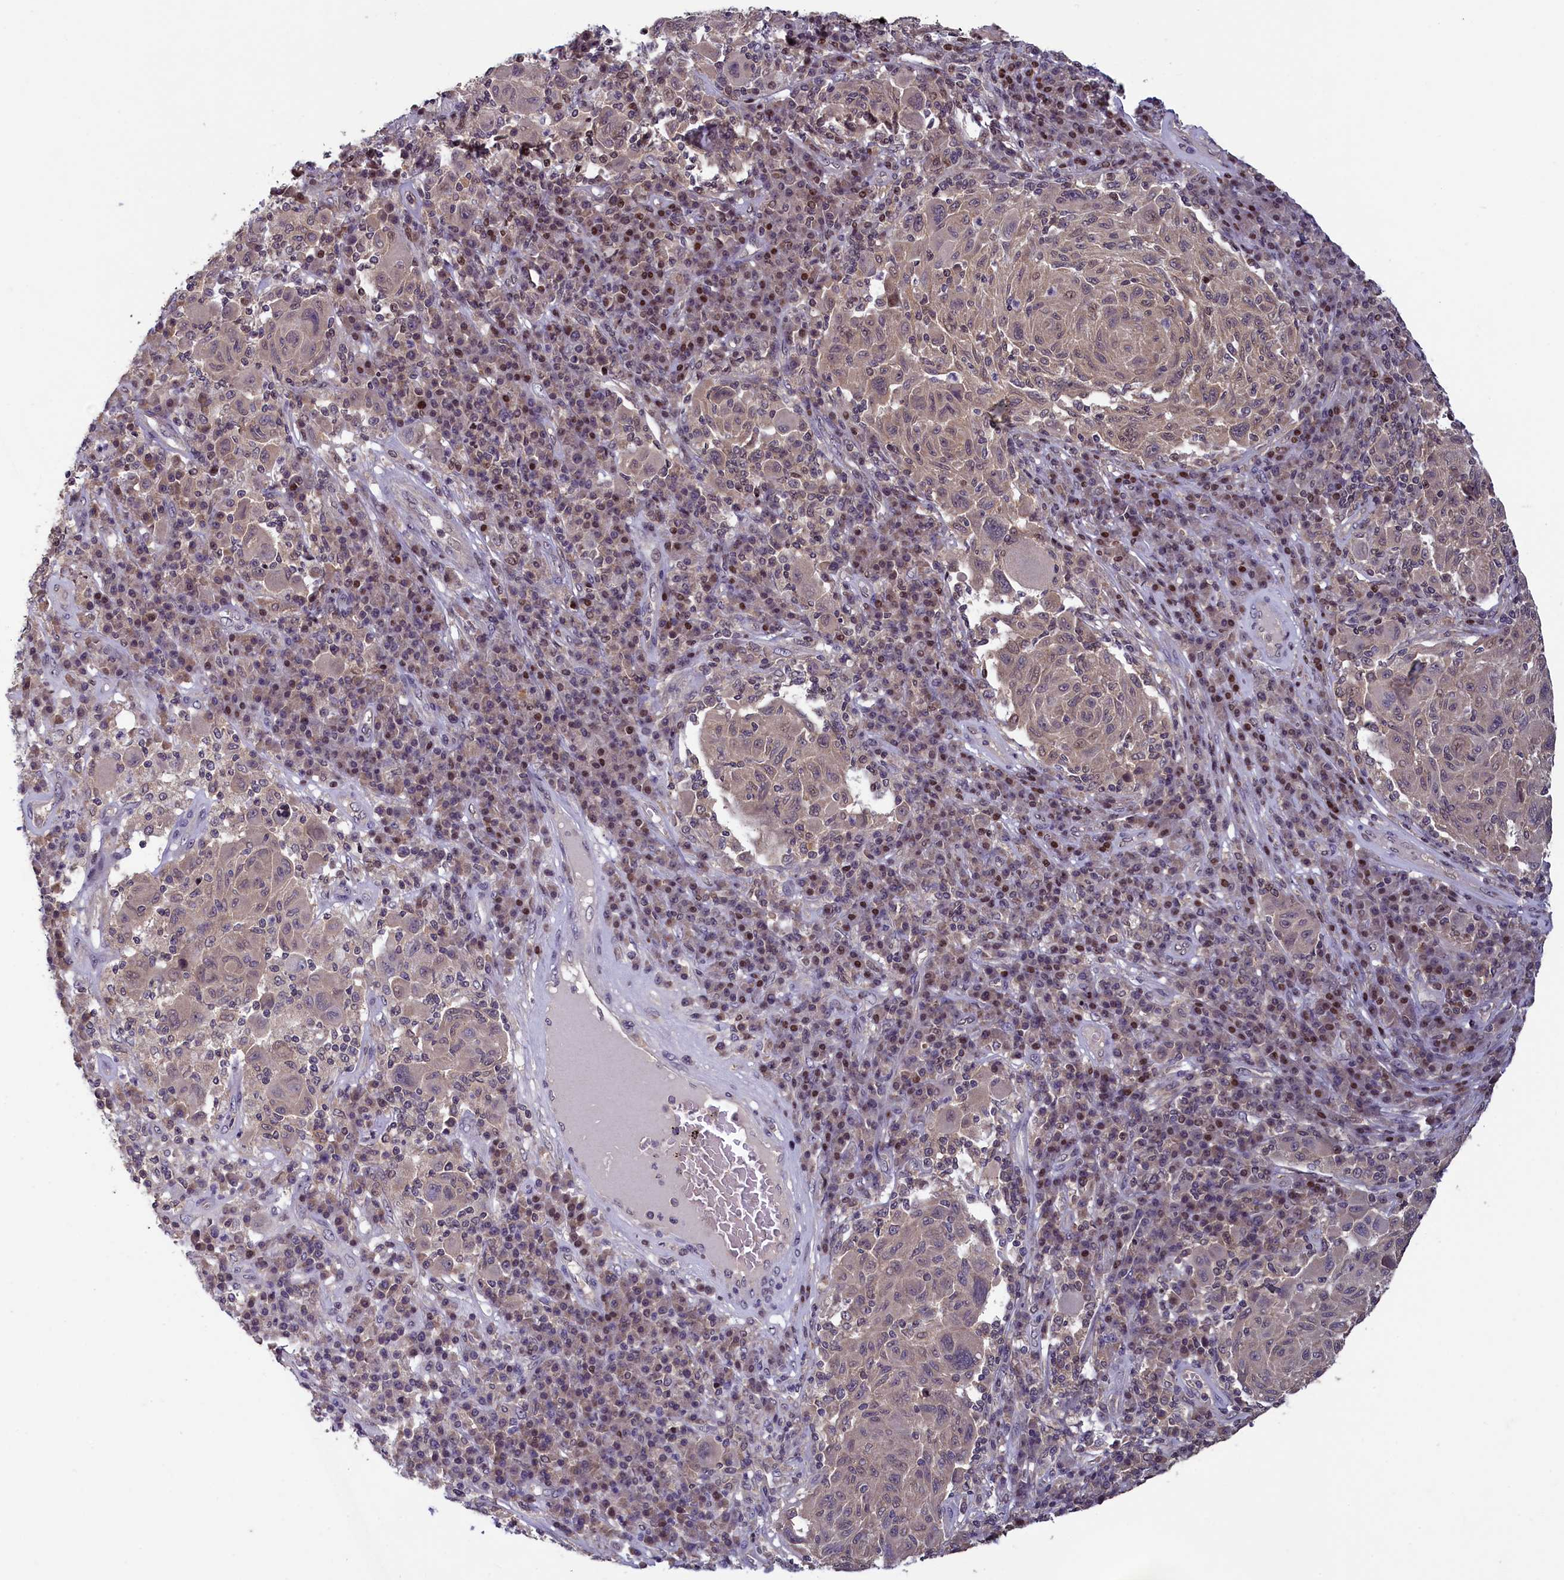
{"staining": {"intensity": "negative", "quantity": "none", "location": "none"}, "tissue": "melanoma", "cell_type": "Tumor cells", "image_type": "cancer", "snomed": [{"axis": "morphology", "description": "Malignant melanoma, NOS"}, {"axis": "topography", "description": "Skin"}], "caption": "This is a image of immunohistochemistry staining of malignant melanoma, which shows no staining in tumor cells.", "gene": "NUBP1", "patient": {"sex": "male", "age": 53}}